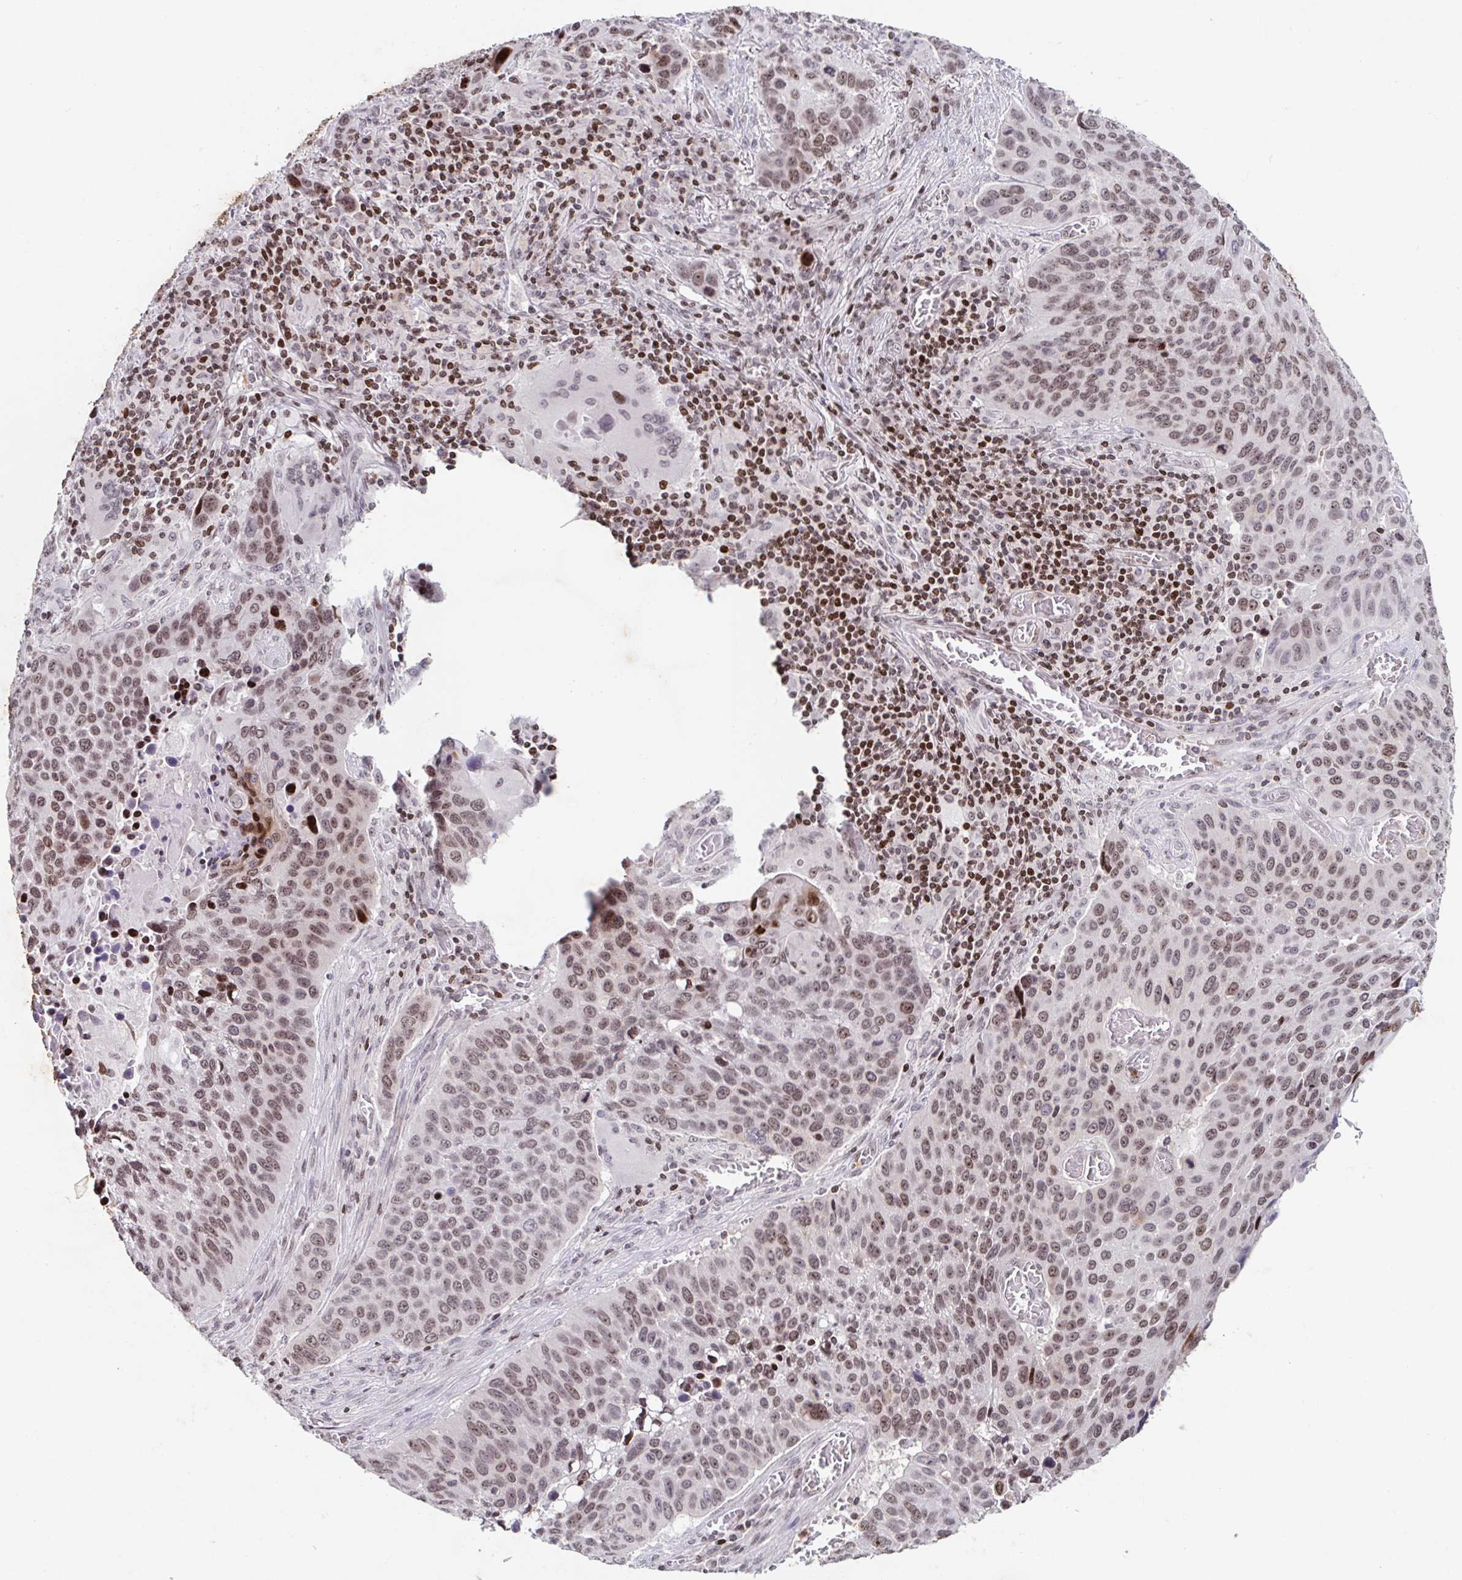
{"staining": {"intensity": "moderate", "quantity": ">75%", "location": "nuclear"}, "tissue": "lung cancer", "cell_type": "Tumor cells", "image_type": "cancer", "snomed": [{"axis": "morphology", "description": "Squamous cell carcinoma, NOS"}, {"axis": "topography", "description": "Lung"}], "caption": "A micrograph of human lung squamous cell carcinoma stained for a protein exhibits moderate nuclear brown staining in tumor cells.", "gene": "C19orf53", "patient": {"sex": "male", "age": 68}}